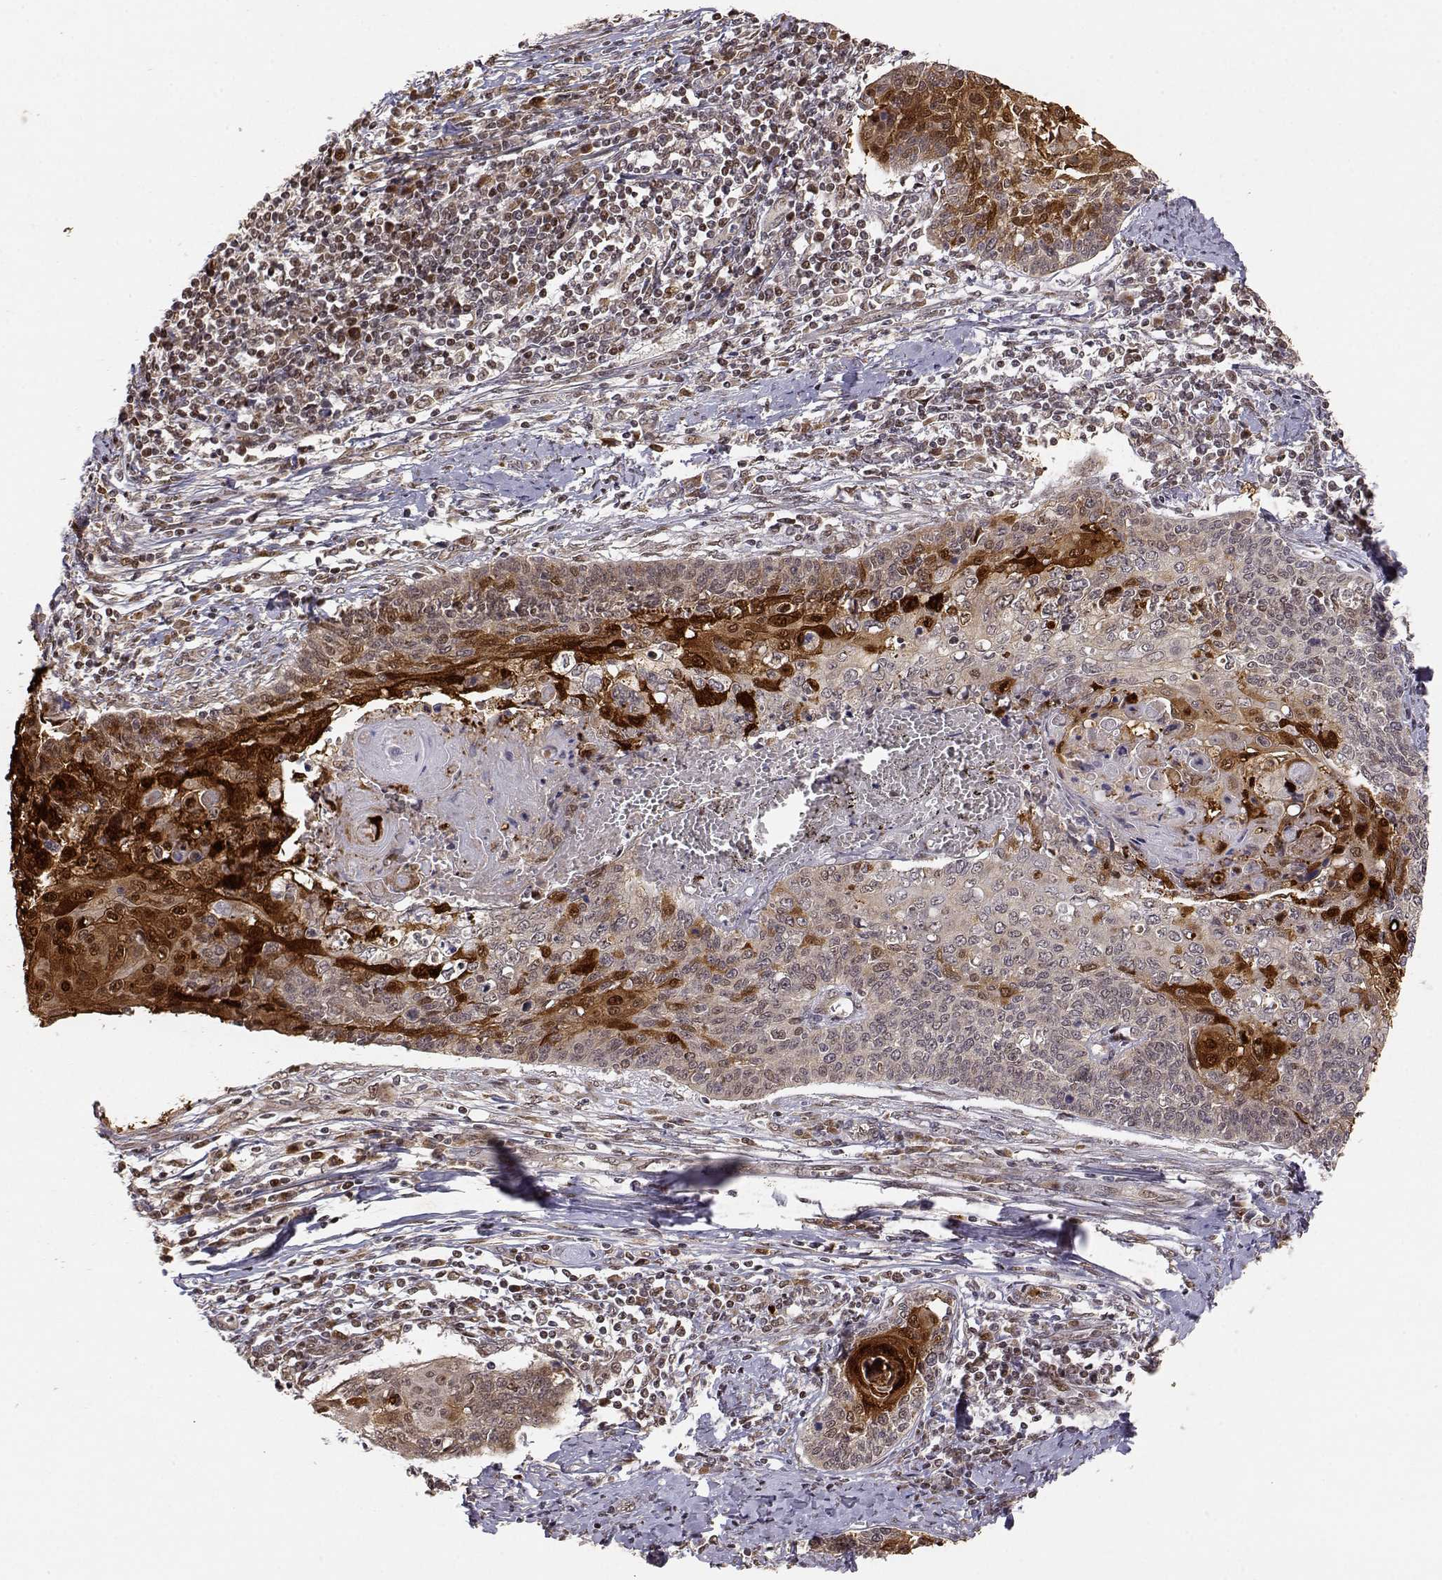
{"staining": {"intensity": "strong", "quantity": "<25%", "location": "cytoplasmic/membranous,nuclear"}, "tissue": "cervical cancer", "cell_type": "Tumor cells", "image_type": "cancer", "snomed": [{"axis": "morphology", "description": "Squamous cell carcinoma, NOS"}, {"axis": "topography", "description": "Cervix"}], "caption": "Immunohistochemical staining of cervical cancer exhibits medium levels of strong cytoplasmic/membranous and nuclear expression in approximately <25% of tumor cells.", "gene": "BRCA1", "patient": {"sex": "female", "age": 39}}